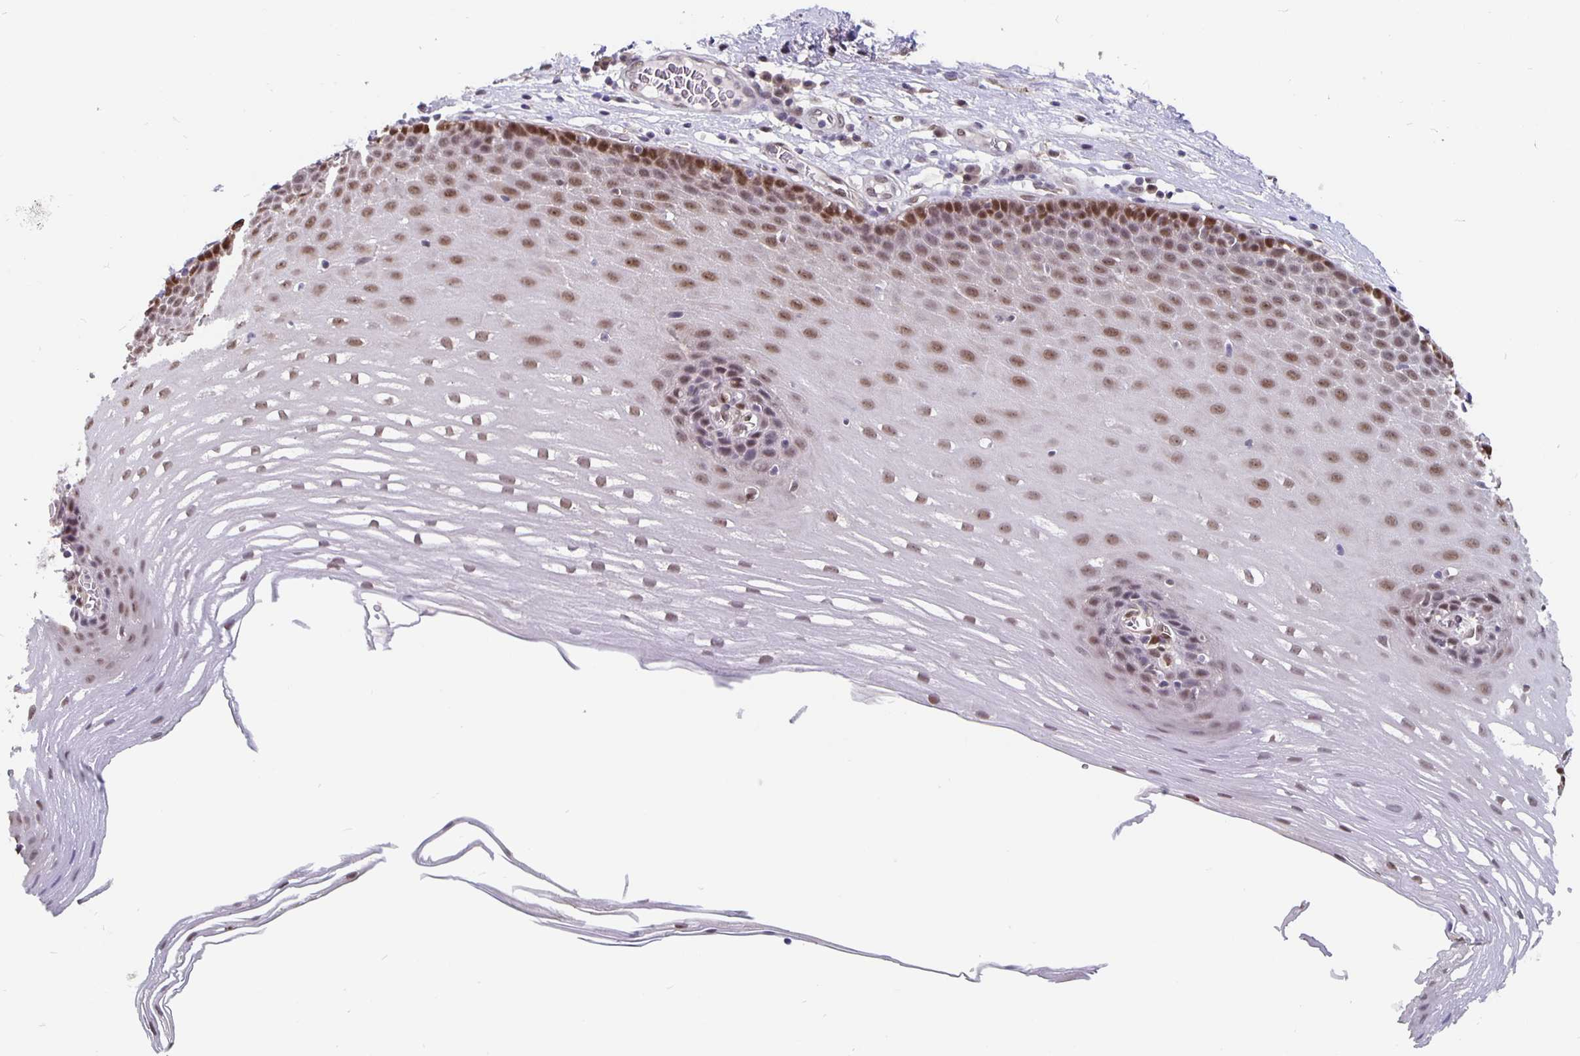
{"staining": {"intensity": "moderate", "quantity": "25%-75%", "location": "nuclear"}, "tissue": "esophagus", "cell_type": "Squamous epithelial cells", "image_type": "normal", "snomed": [{"axis": "morphology", "description": "Normal tissue, NOS"}, {"axis": "topography", "description": "Esophagus"}], "caption": "Esophagus stained for a protein shows moderate nuclear positivity in squamous epithelial cells. (DAB IHC, brown staining for protein, blue staining for nuclei).", "gene": "ZNF691", "patient": {"sex": "male", "age": 62}}